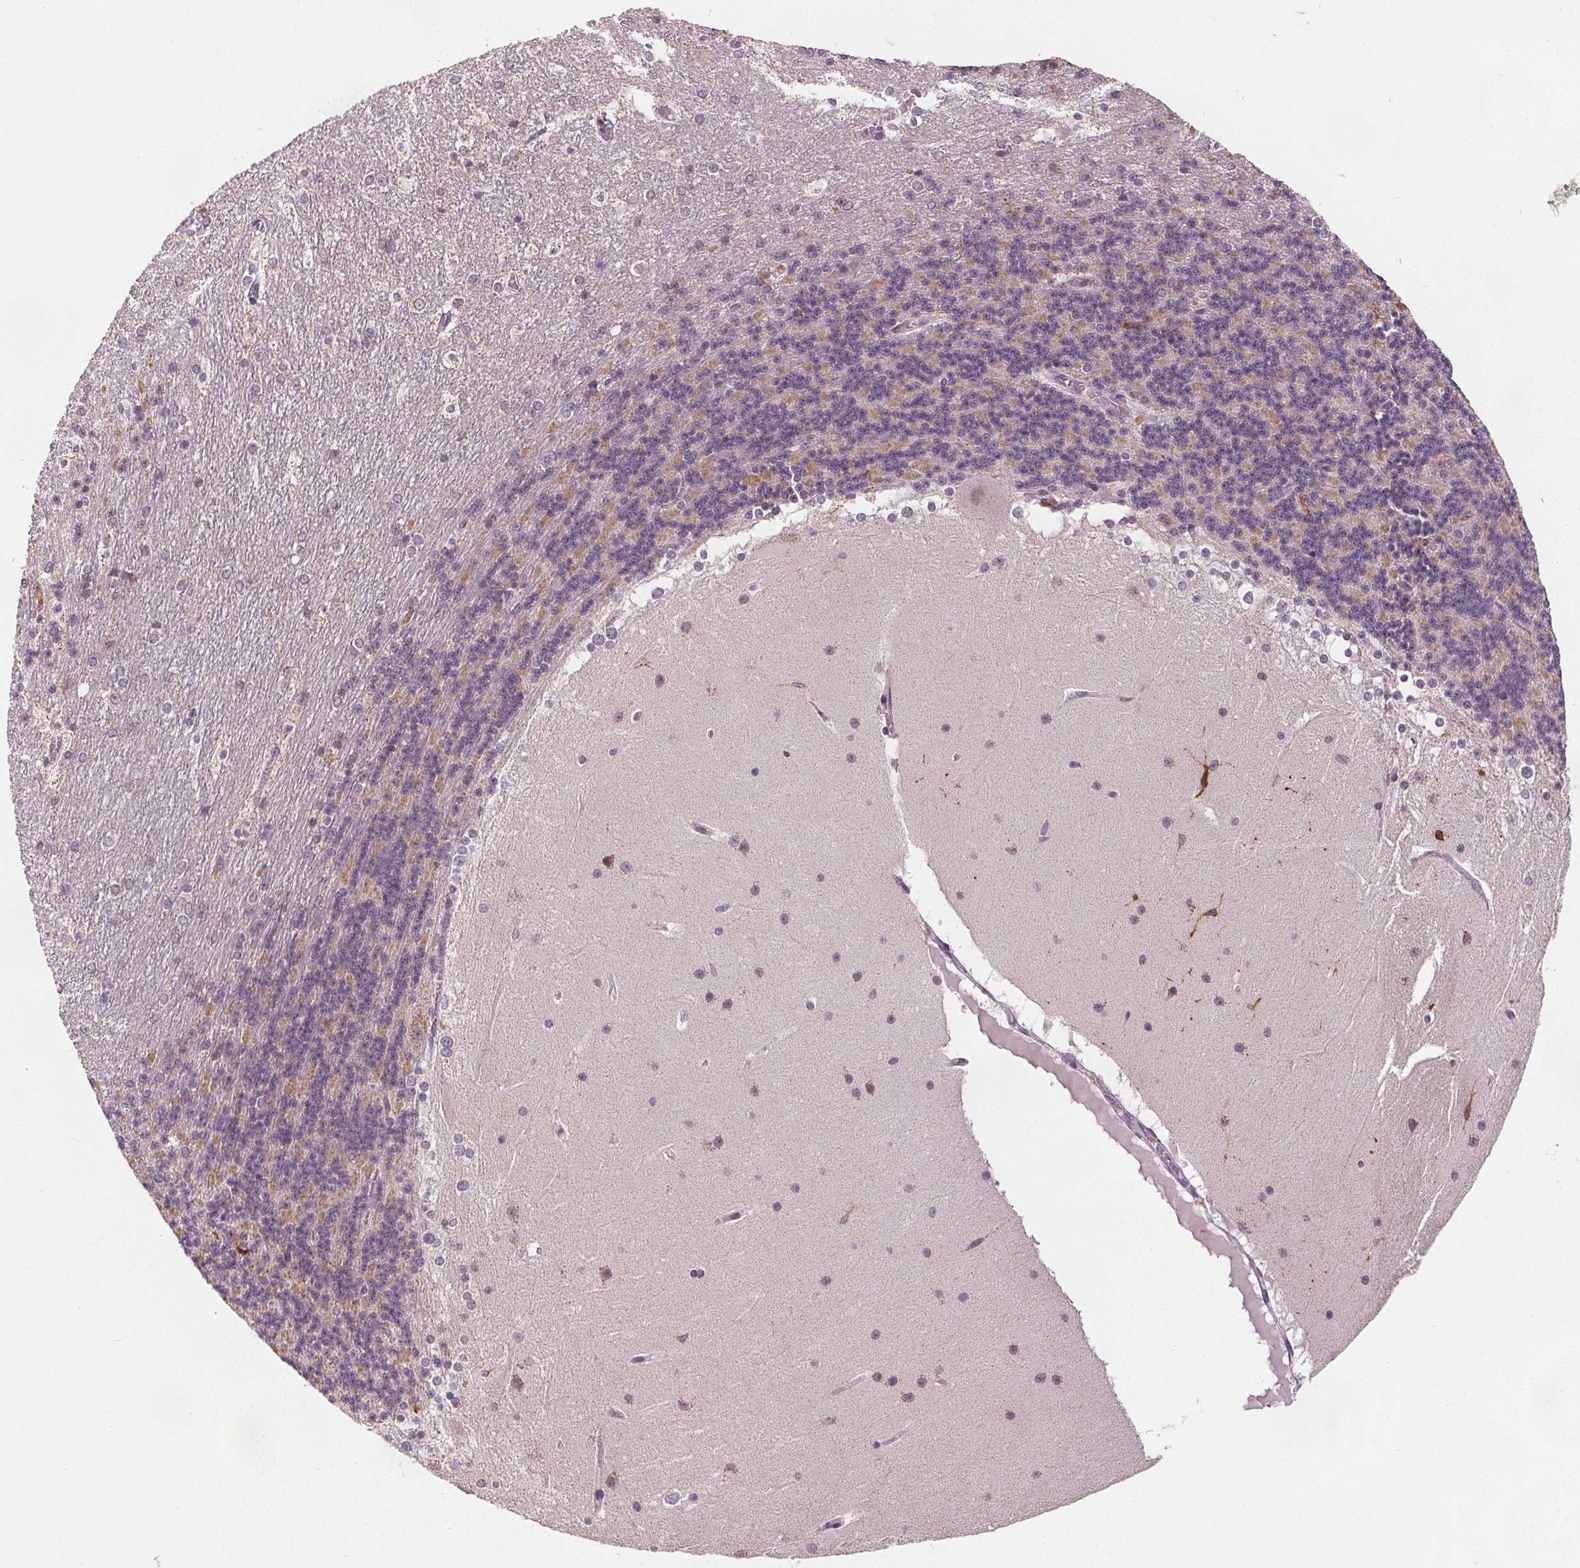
{"staining": {"intensity": "moderate", "quantity": "25%-75%", "location": "cytoplasmic/membranous"}, "tissue": "cerebellum", "cell_type": "Cells in granular layer", "image_type": "normal", "snomed": [{"axis": "morphology", "description": "Normal tissue, NOS"}, {"axis": "topography", "description": "Cerebellum"}], "caption": "Cerebellum stained with a brown dye shows moderate cytoplasmic/membranous positive positivity in about 25%-75% of cells in granular layer.", "gene": "DPM2", "patient": {"sex": "female", "age": 19}}